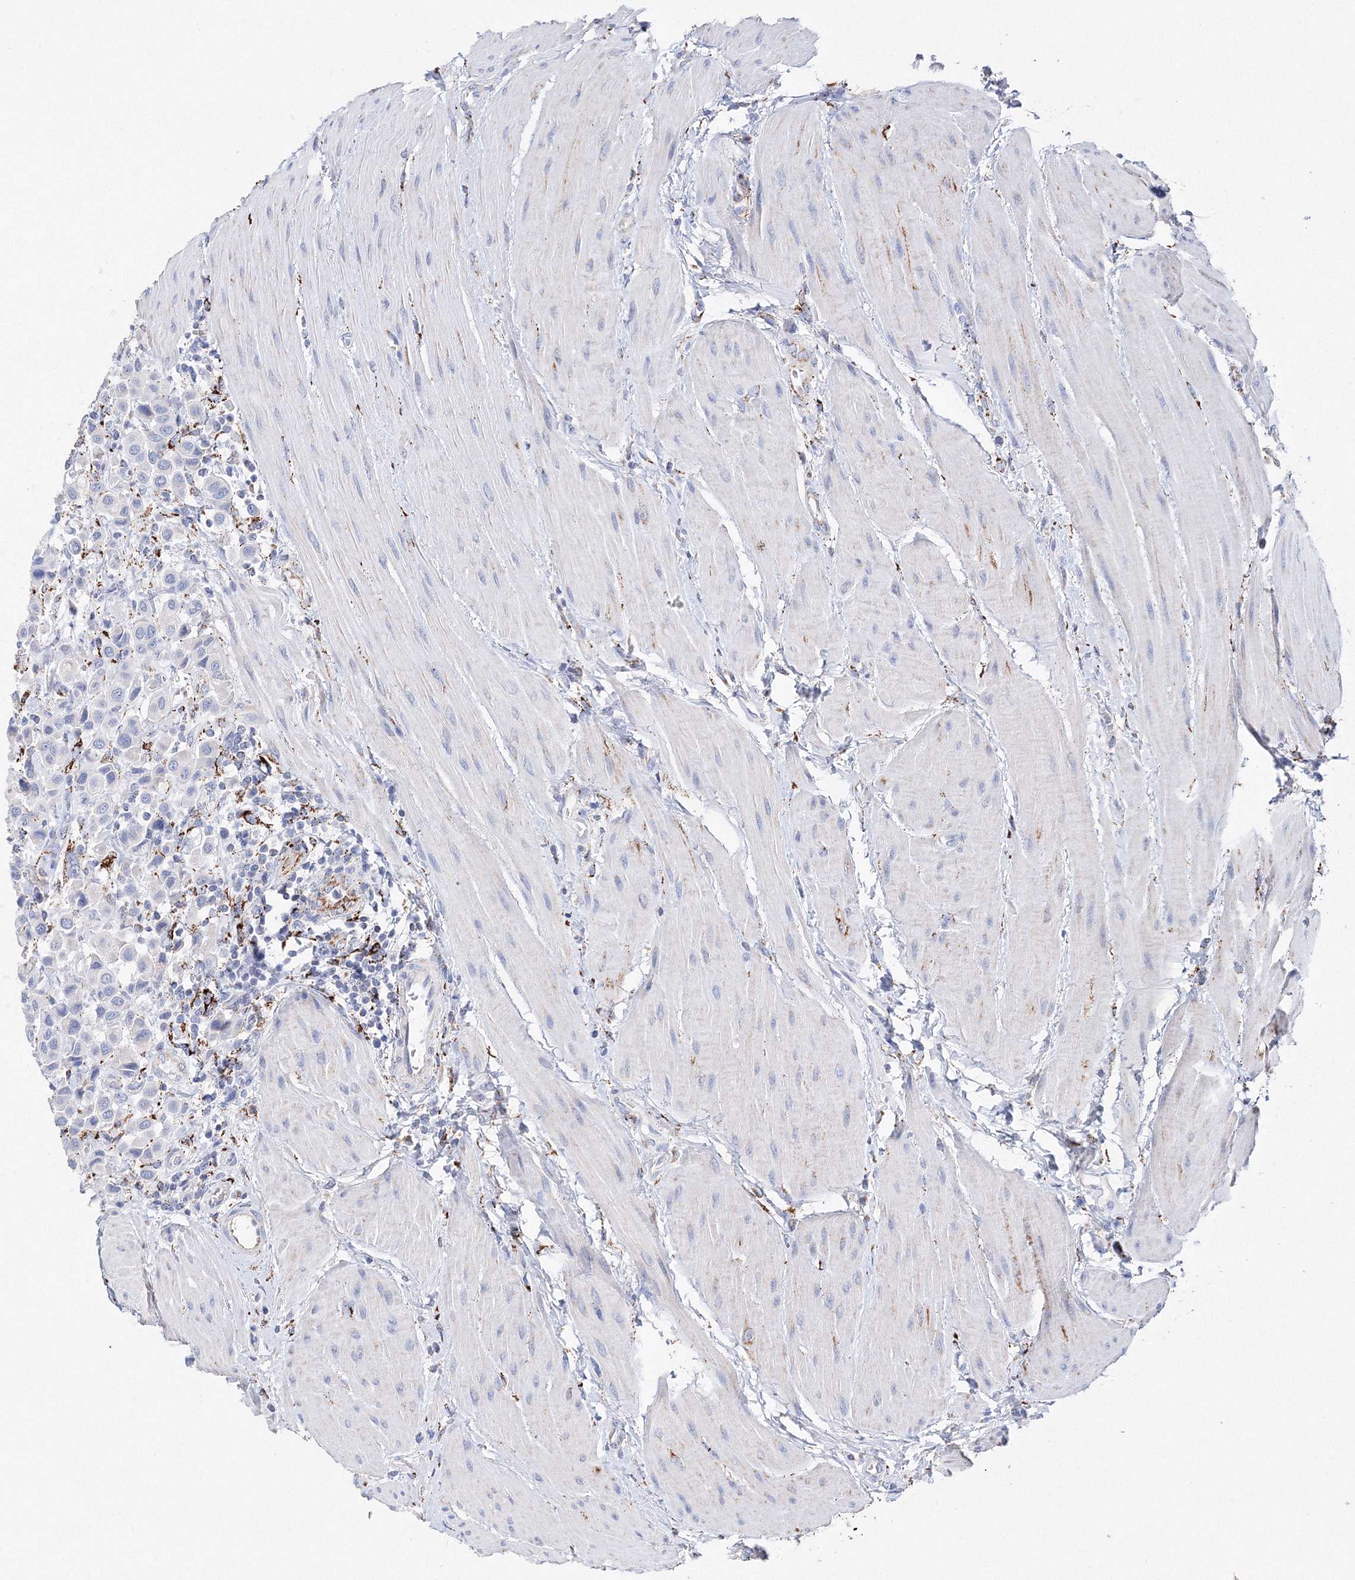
{"staining": {"intensity": "negative", "quantity": "none", "location": "none"}, "tissue": "urothelial cancer", "cell_type": "Tumor cells", "image_type": "cancer", "snomed": [{"axis": "morphology", "description": "Urothelial carcinoma, High grade"}, {"axis": "topography", "description": "Urinary bladder"}], "caption": "Immunohistochemistry (IHC) image of neoplastic tissue: human urothelial carcinoma (high-grade) stained with DAB demonstrates no significant protein positivity in tumor cells. Nuclei are stained in blue.", "gene": "MERTK", "patient": {"sex": "male", "age": 50}}